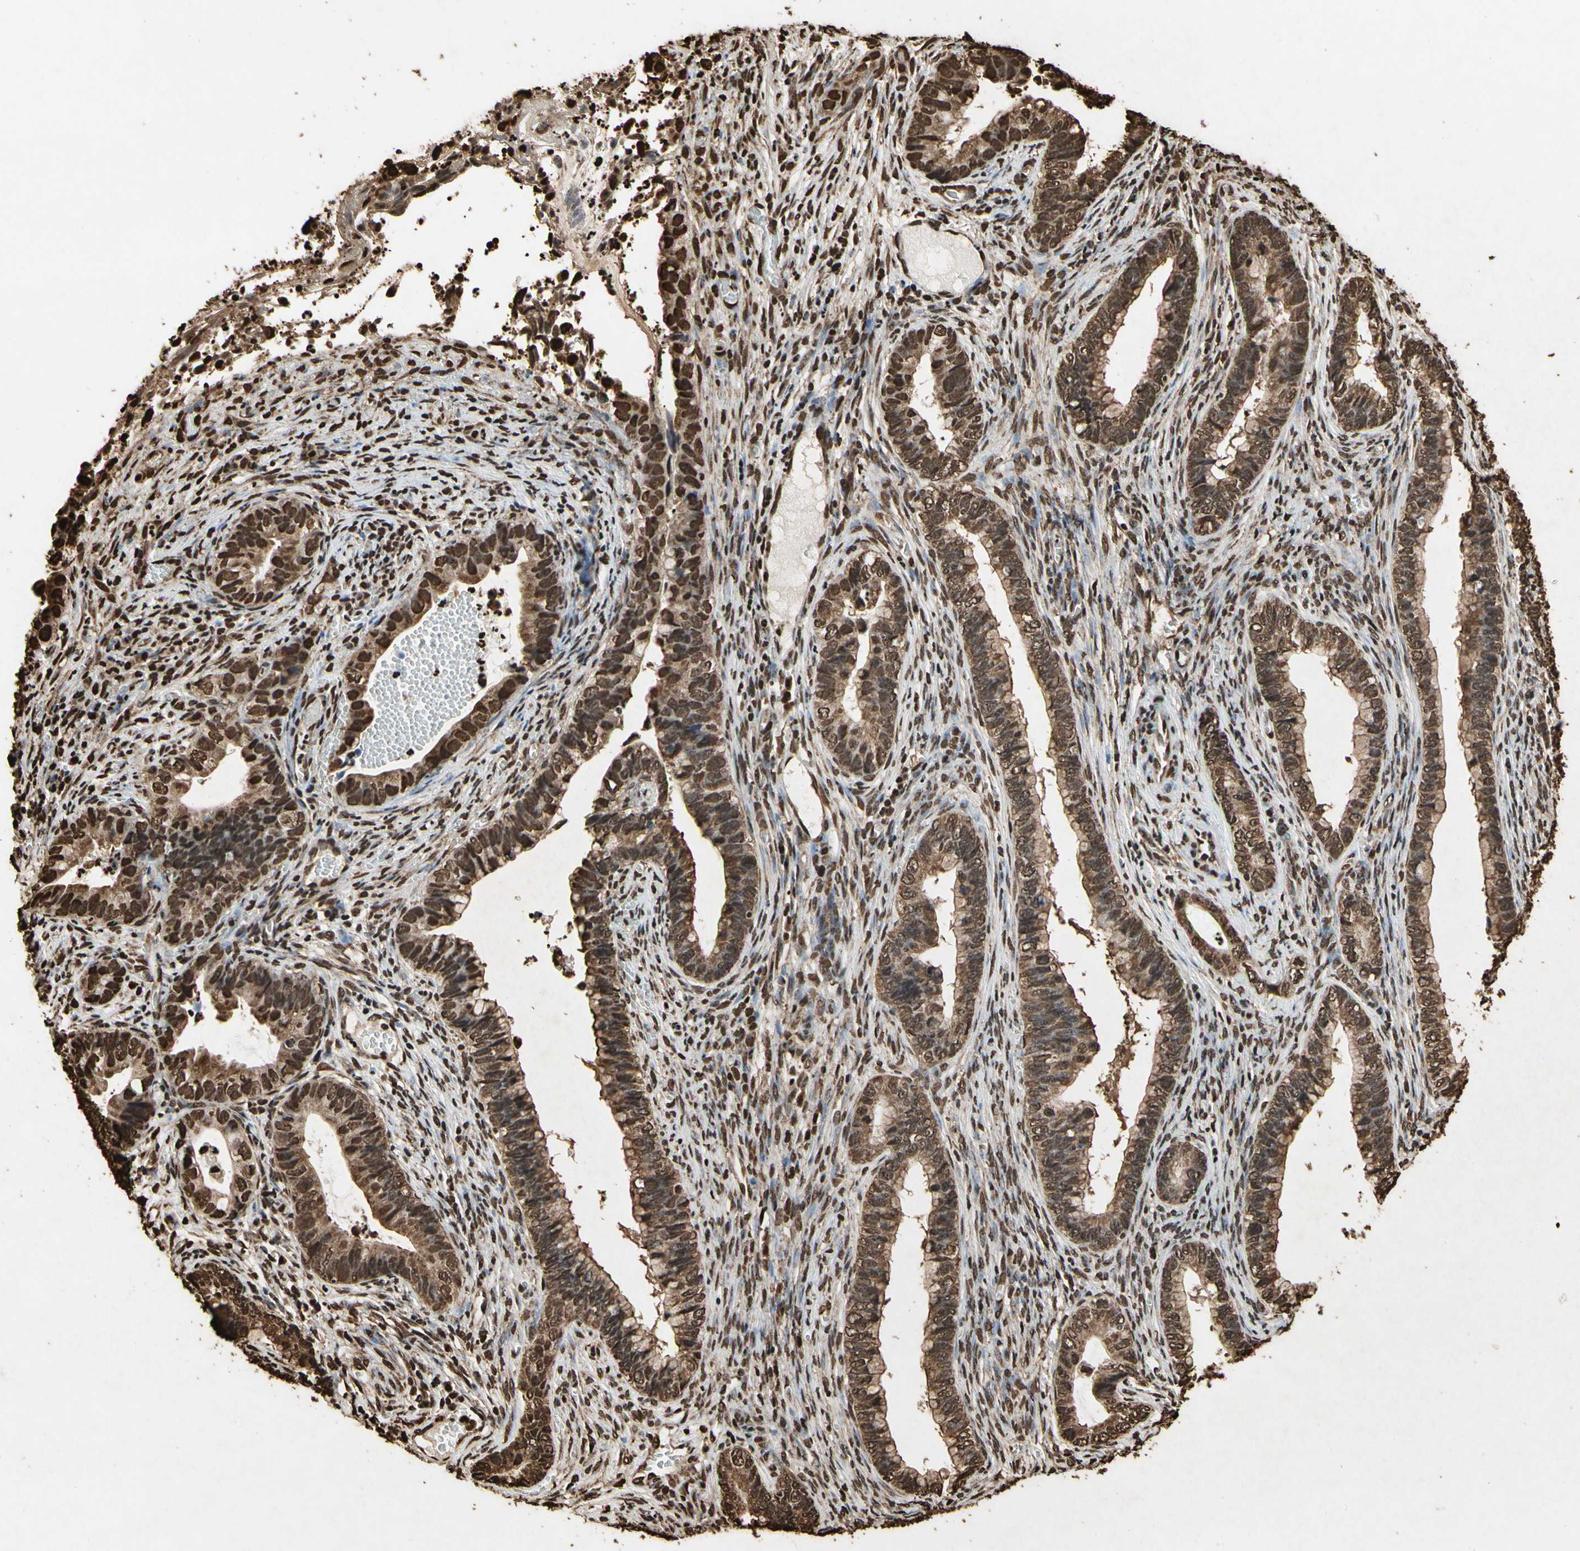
{"staining": {"intensity": "strong", "quantity": ">75%", "location": "cytoplasmic/membranous,nuclear"}, "tissue": "cervical cancer", "cell_type": "Tumor cells", "image_type": "cancer", "snomed": [{"axis": "morphology", "description": "Adenocarcinoma, NOS"}, {"axis": "topography", "description": "Cervix"}], "caption": "The histopathology image demonstrates staining of cervical adenocarcinoma, revealing strong cytoplasmic/membranous and nuclear protein expression (brown color) within tumor cells. The staining is performed using DAB brown chromogen to label protein expression. The nuclei are counter-stained blue using hematoxylin.", "gene": "HNRNPK", "patient": {"sex": "female", "age": 44}}